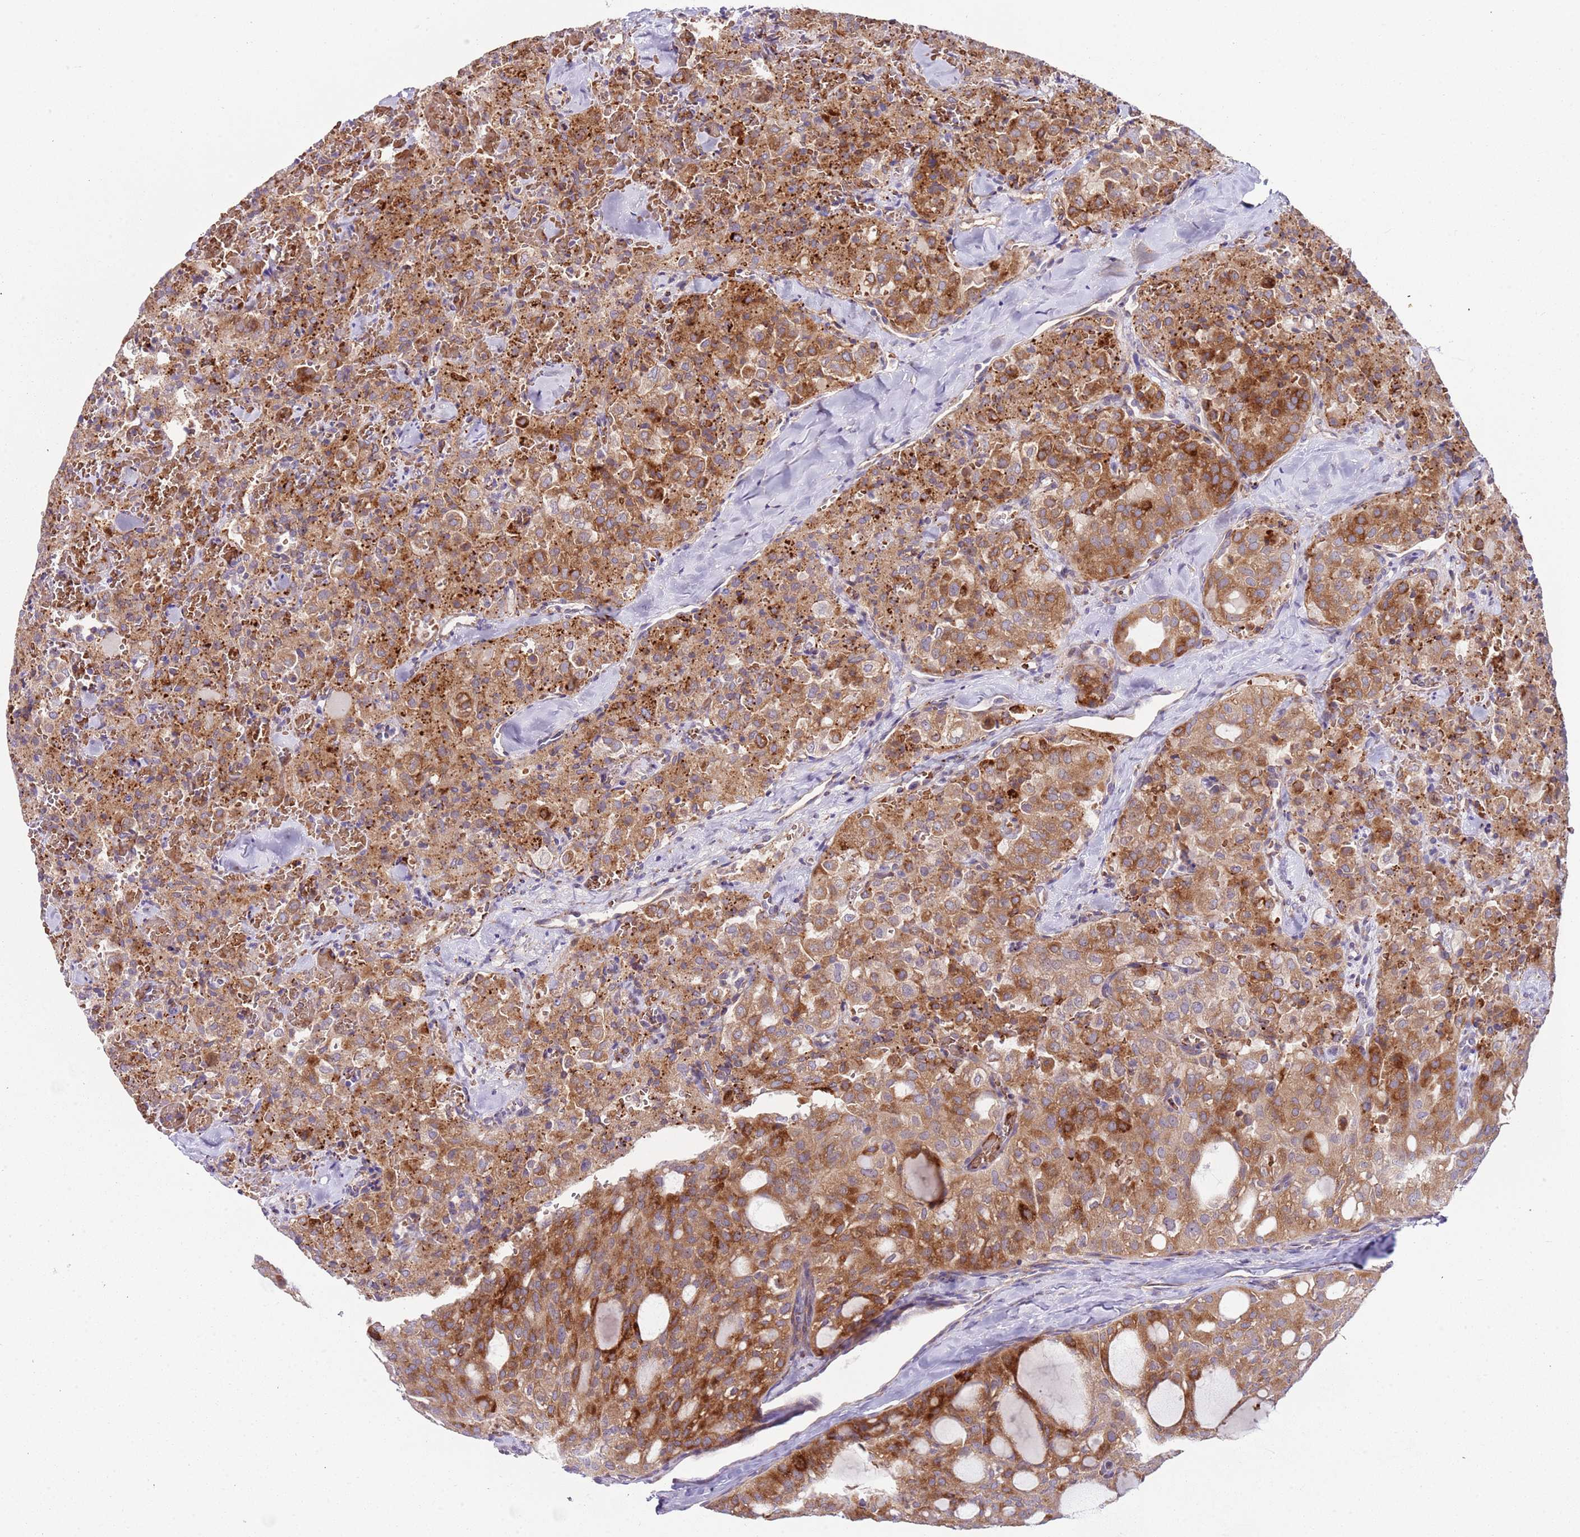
{"staining": {"intensity": "moderate", "quantity": ">75%", "location": "cytoplasmic/membranous"}, "tissue": "thyroid cancer", "cell_type": "Tumor cells", "image_type": "cancer", "snomed": [{"axis": "morphology", "description": "Follicular adenoma carcinoma, NOS"}, {"axis": "topography", "description": "Thyroid gland"}], "caption": "A brown stain shows moderate cytoplasmic/membranous expression of a protein in follicular adenoma carcinoma (thyroid) tumor cells.", "gene": "VWCE", "patient": {"sex": "male", "age": 75}}